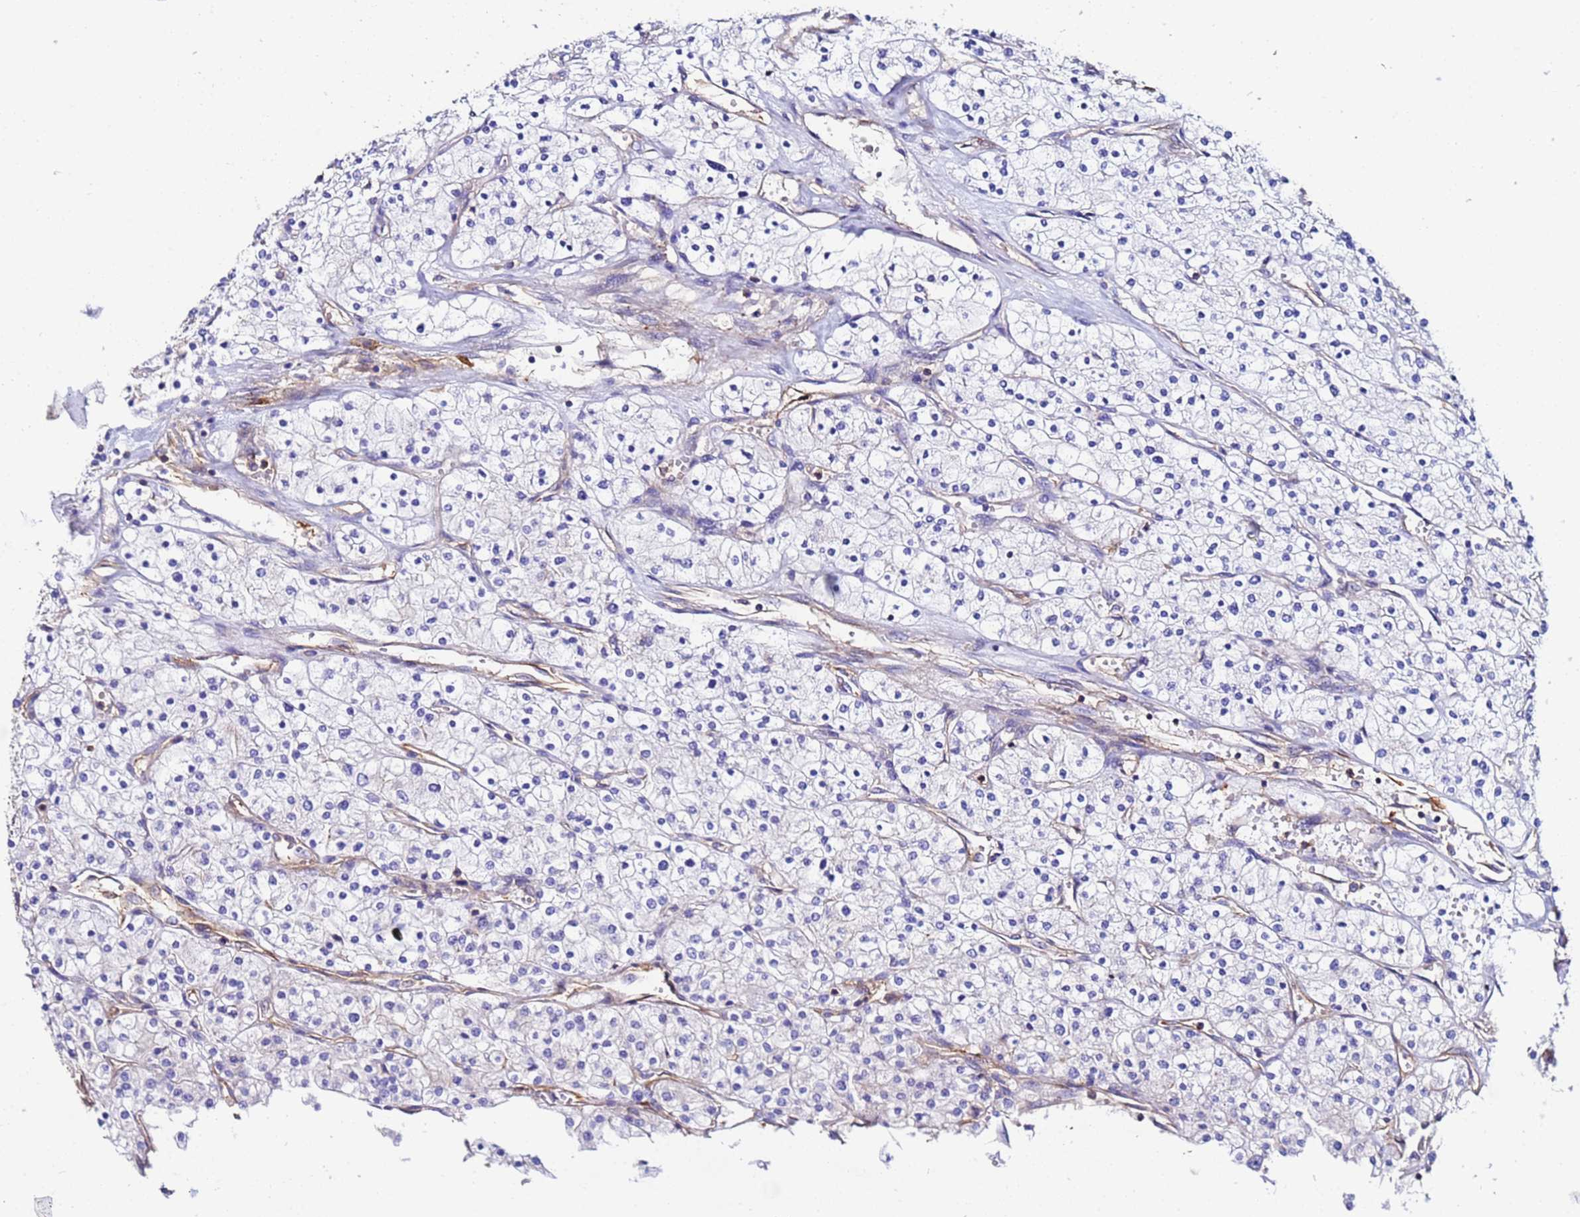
{"staining": {"intensity": "negative", "quantity": "none", "location": "none"}, "tissue": "renal cancer", "cell_type": "Tumor cells", "image_type": "cancer", "snomed": [{"axis": "morphology", "description": "Adenocarcinoma, NOS"}, {"axis": "topography", "description": "Kidney"}], "caption": "The photomicrograph shows no significant expression in tumor cells of renal cancer.", "gene": "POTEE", "patient": {"sex": "male", "age": 80}}